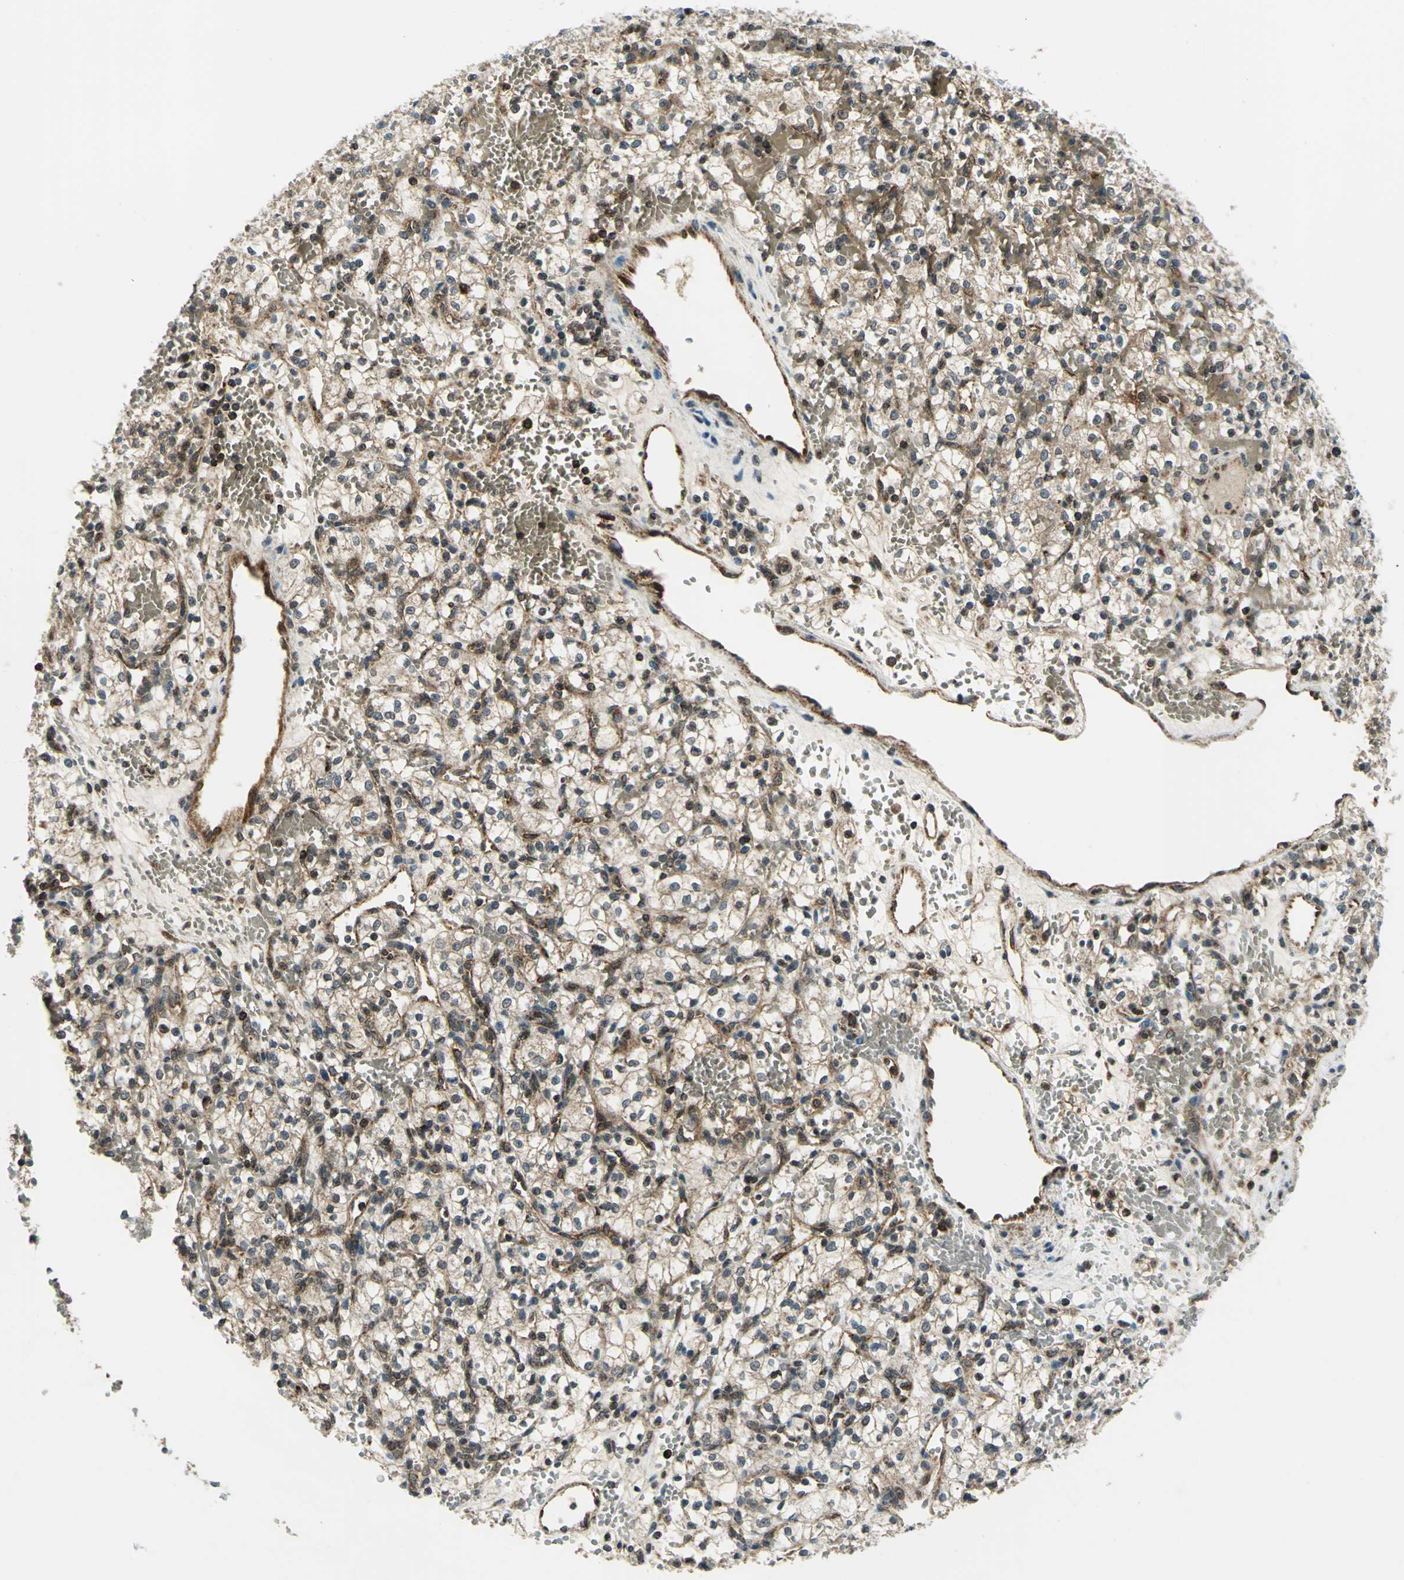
{"staining": {"intensity": "moderate", "quantity": ">75%", "location": "cytoplasmic/membranous,nuclear"}, "tissue": "renal cancer", "cell_type": "Tumor cells", "image_type": "cancer", "snomed": [{"axis": "morphology", "description": "Adenocarcinoma, NOS"}, {"axis": "topography", "description": "Kidney"}], "caption": "There is medium levels of moderate cytoplasmic/membranous and nuclear positivity in tumor cells of renal cancer (adenocarcinoma), as demonstrated by immunohistochemical staining (brown color).", "gene": "NUDT2", "patient": {"sex": "female", "age": 60}}